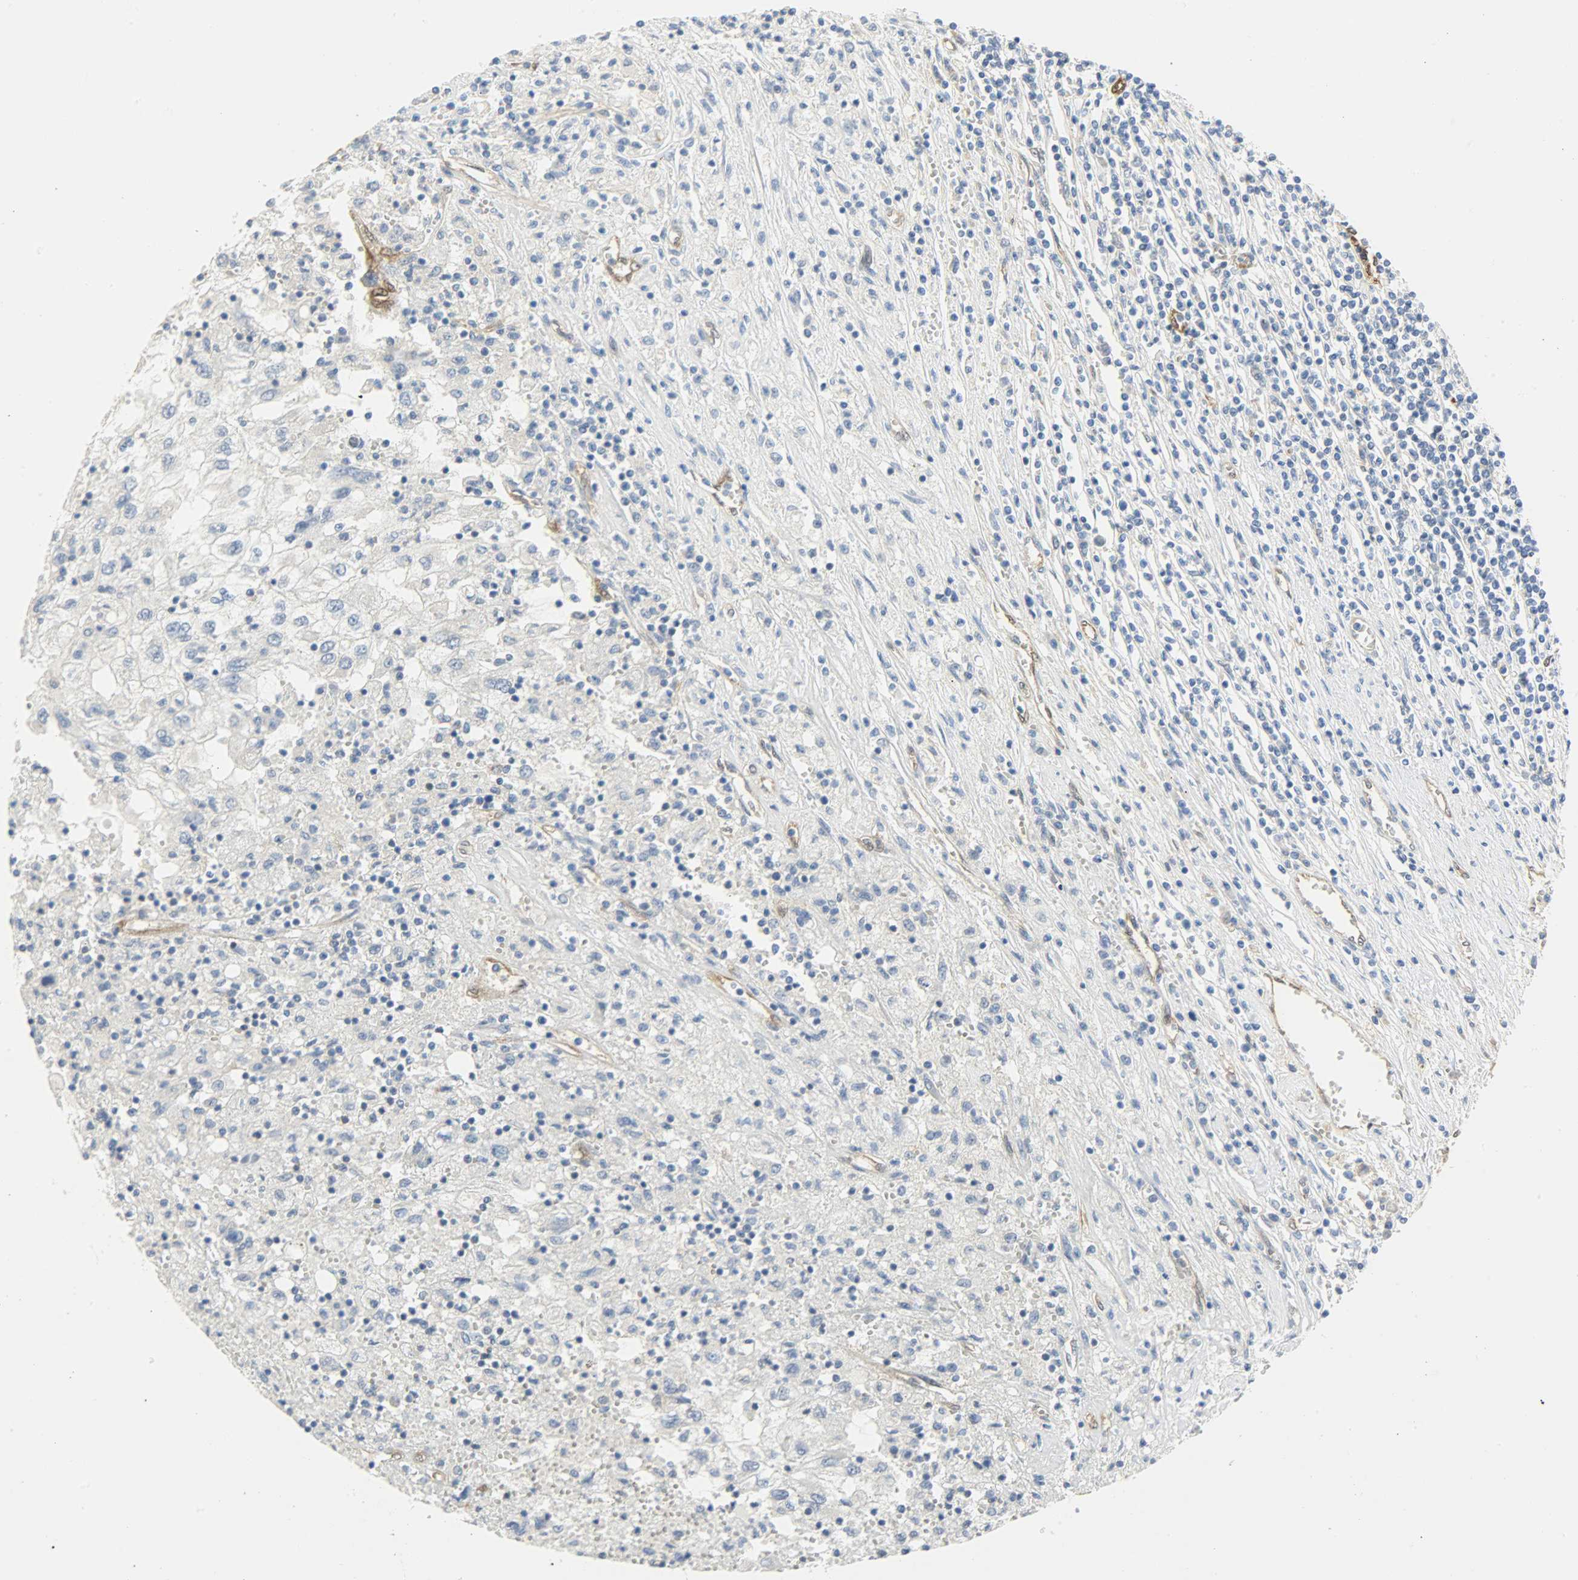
{"staining": {"intensity": "negative", "quantity": "none", "location": "none"}, "tissue": "renal cancer", "cell_type": "Tumor cells", "image_type": "cancer", "snomed": [{"axis": "morphology", "description": "Normal tissue, NOS"}, {"axis": "morphology", "description": "Adenocarcinoma, NOS"}, {"axis": "topography", "description": "Kidney"}], "caption": "A micrograph of human renal cancer (adenocarcinoma) is negative for staining in tumor cells.", "gene": "FKBP1A", "patient": {"sex": "male", "age": 71}}